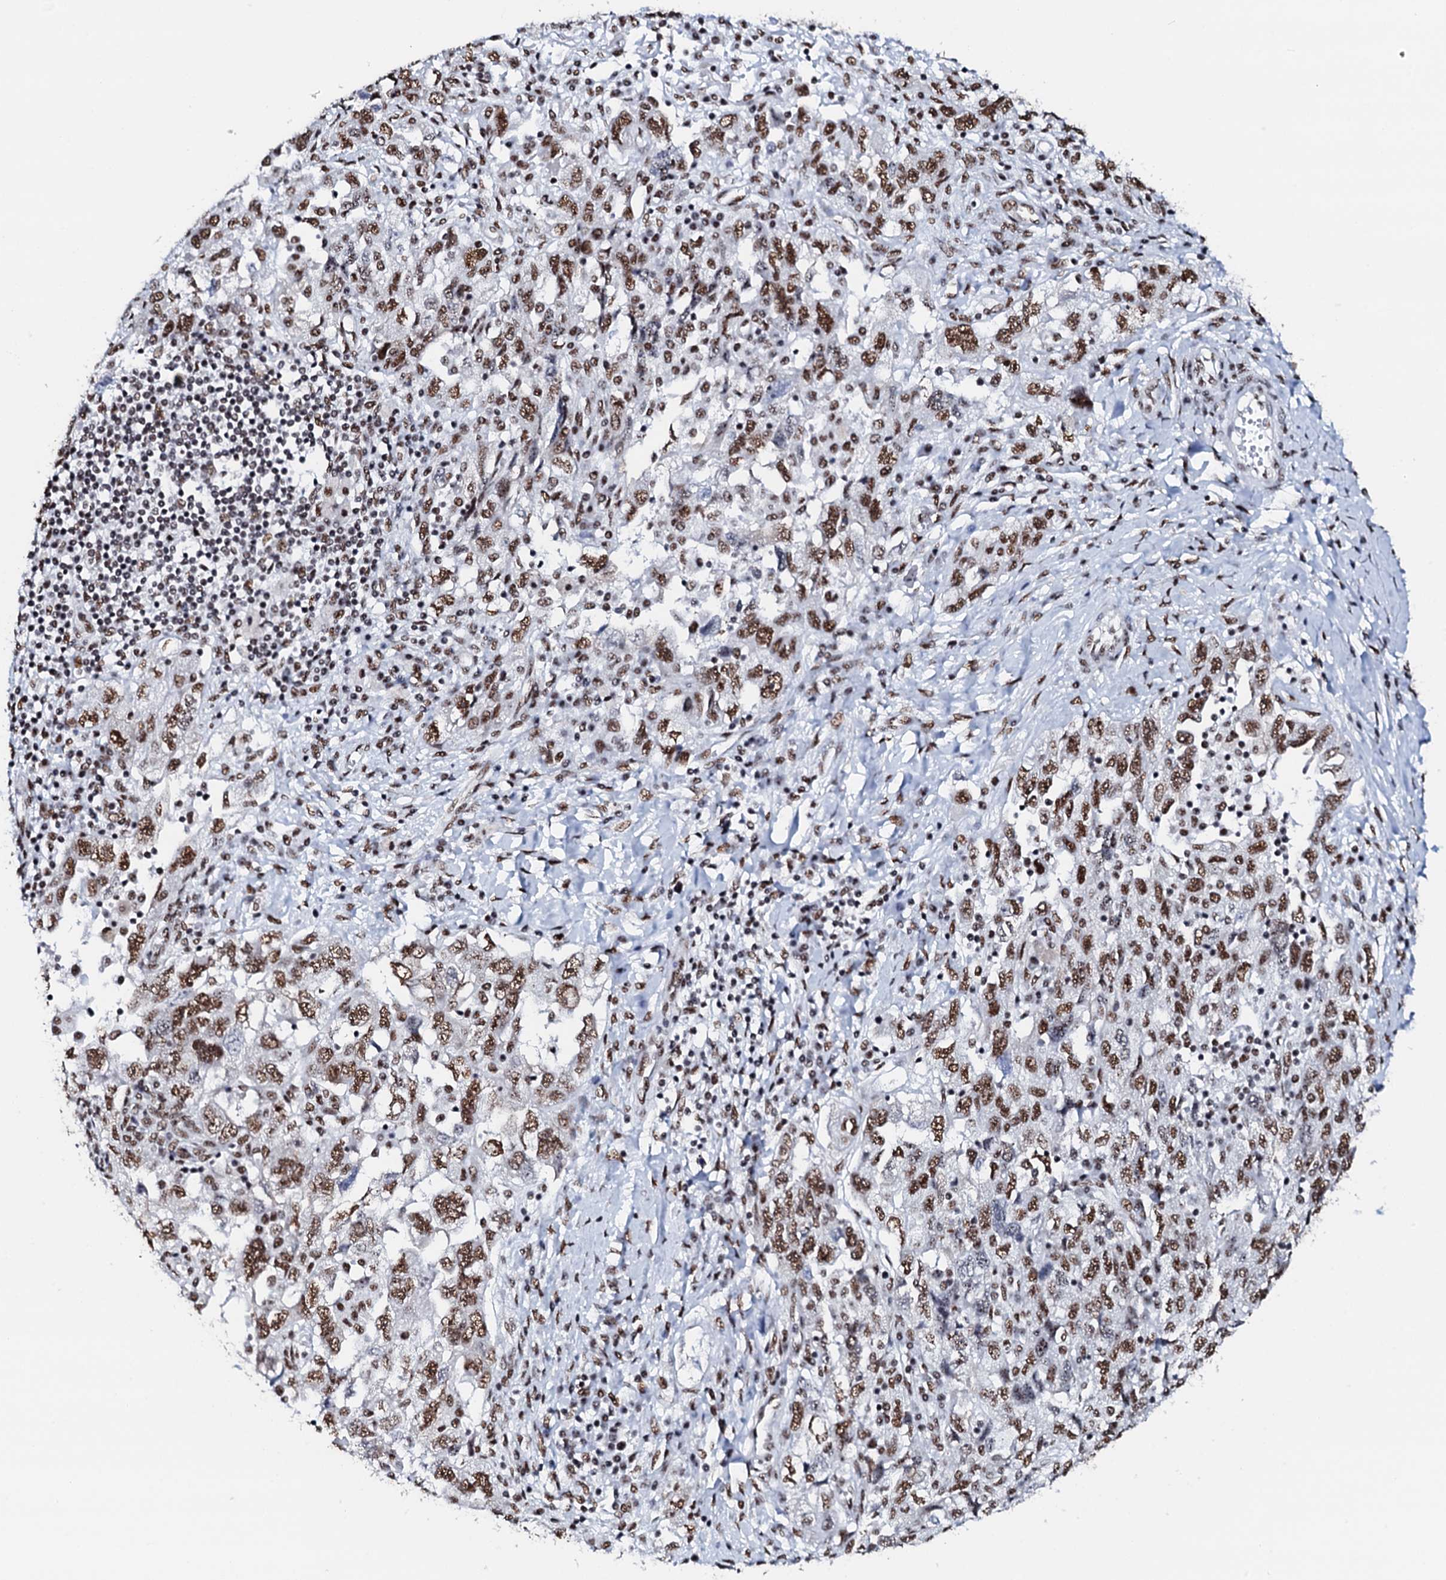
{"staining": {"intensity": "strong", "quantity": ">75%", "location": "nuclear"}, "tissue": "ovarian cancer", "cell_type": "Tumor cells", "image_type": "cancer", "snomed": [{"axis": "morphology", "description": "Carcinoma, NOS"}, {"axis": "morphology", "description": "Cystadenocarcinoma, serous, NOS"}, {"axis": "topography", "description": "Ovary"}], "caption": "Tumor cells display strong nuclear positivity in approximately >75% of cells in ovarian cancer (carcinoma).", "gene": "NKAPD1", "patient": {"sex": "female", "age": 69}}